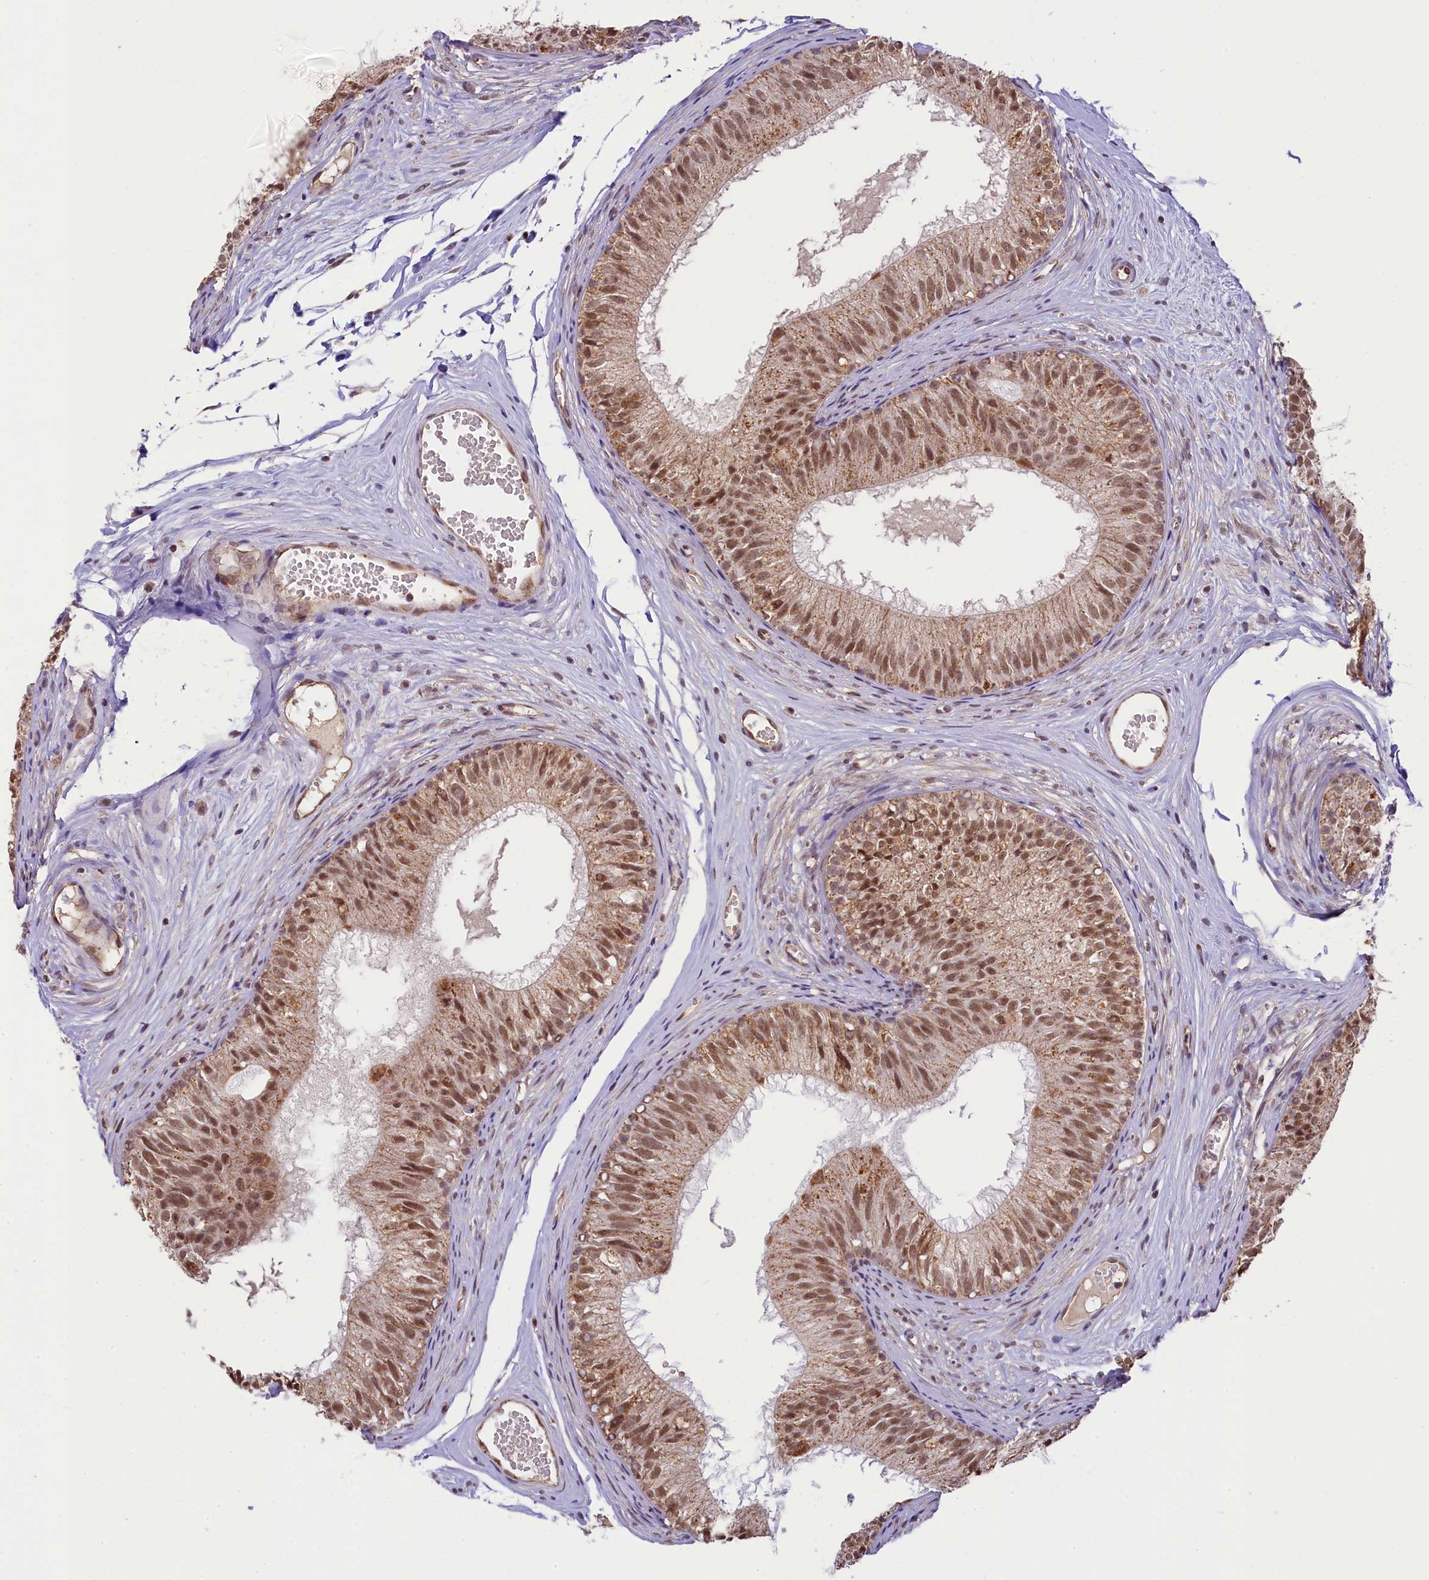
{"staining": {"intensity": "moderate", "quantity": ">75%", "location": "nuclear"}, "tissue": "epididymis", "cell_type": "Glandular cells", "image_type": "normal", "snomed": [{"axis": "morphology", "description": "Normal tissue, NOS"}, {"axis": "morphology", "description": "Seminoma in situ"}, {"axis": "topography", "description": "Testis"}, {"axis": "topography", "description": "Epididymis"}], "caption": "This is a photomicrograph of immunohistochemistry staining of unremarkable epididymis, which shows moderate positivity in the nuclear of glandular cells.", "gene": "PAF1", "patient": {"sex": "male", "age": 28}}